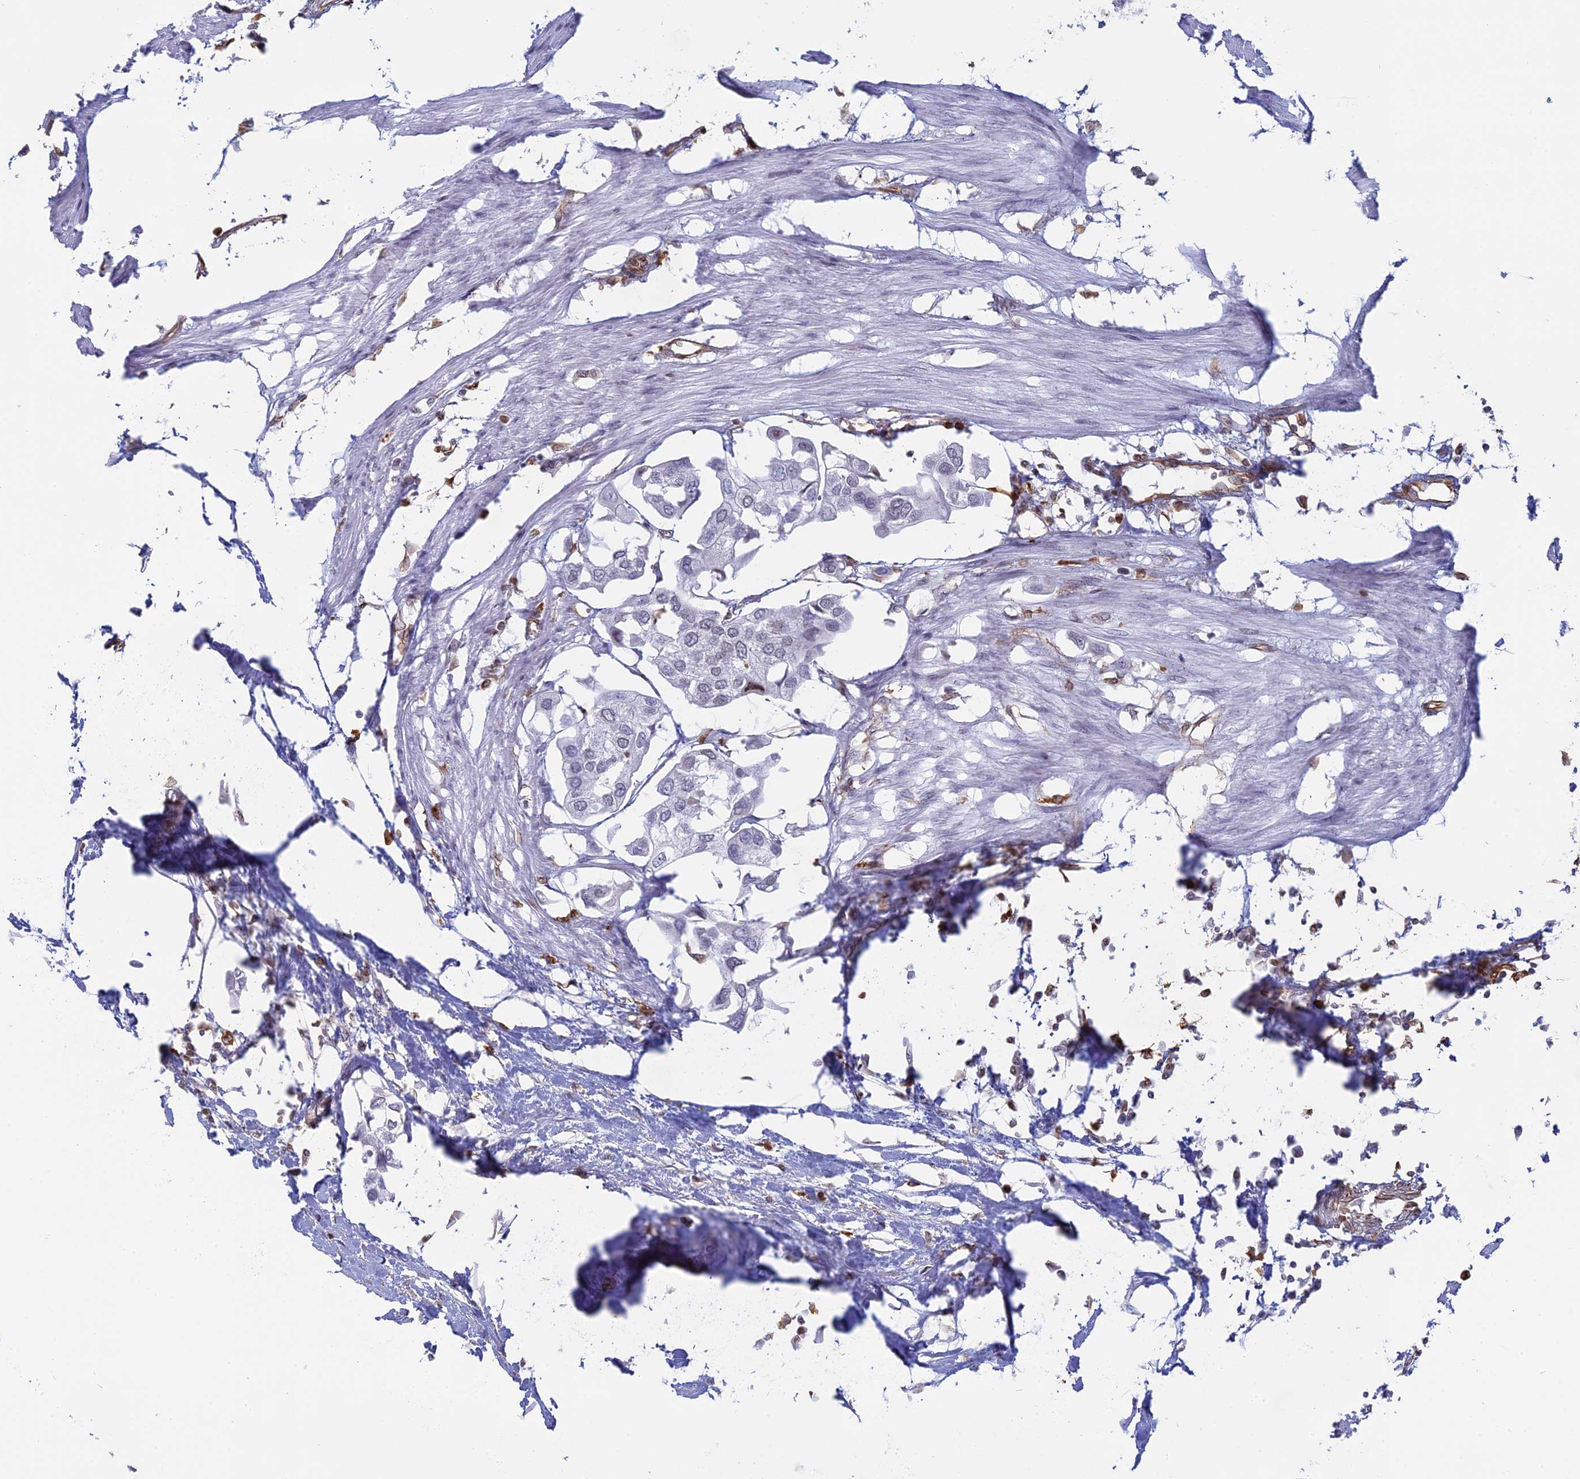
{"staining": {"intensity": "negative", "quantity": "none", "location": "none"}, "tissue": "urothelial cancer", "cell_type": "Tumor cells", "image_type": "cancer", "snomed": [{"axis": "morphology", "description": "Urothelial carcinoma, High grade"}, {"axis": "topography", "description": "Urinary bladder"}], "caption": "Immunohistochemistry (IHC) histopathology image of human urothelial carcinoma (high-grade) stained for a protein (brown), which demonstrates no positivity in tumor cells.", "gene": "APOBR", "patient": {"sex": "male", "age": 64}}